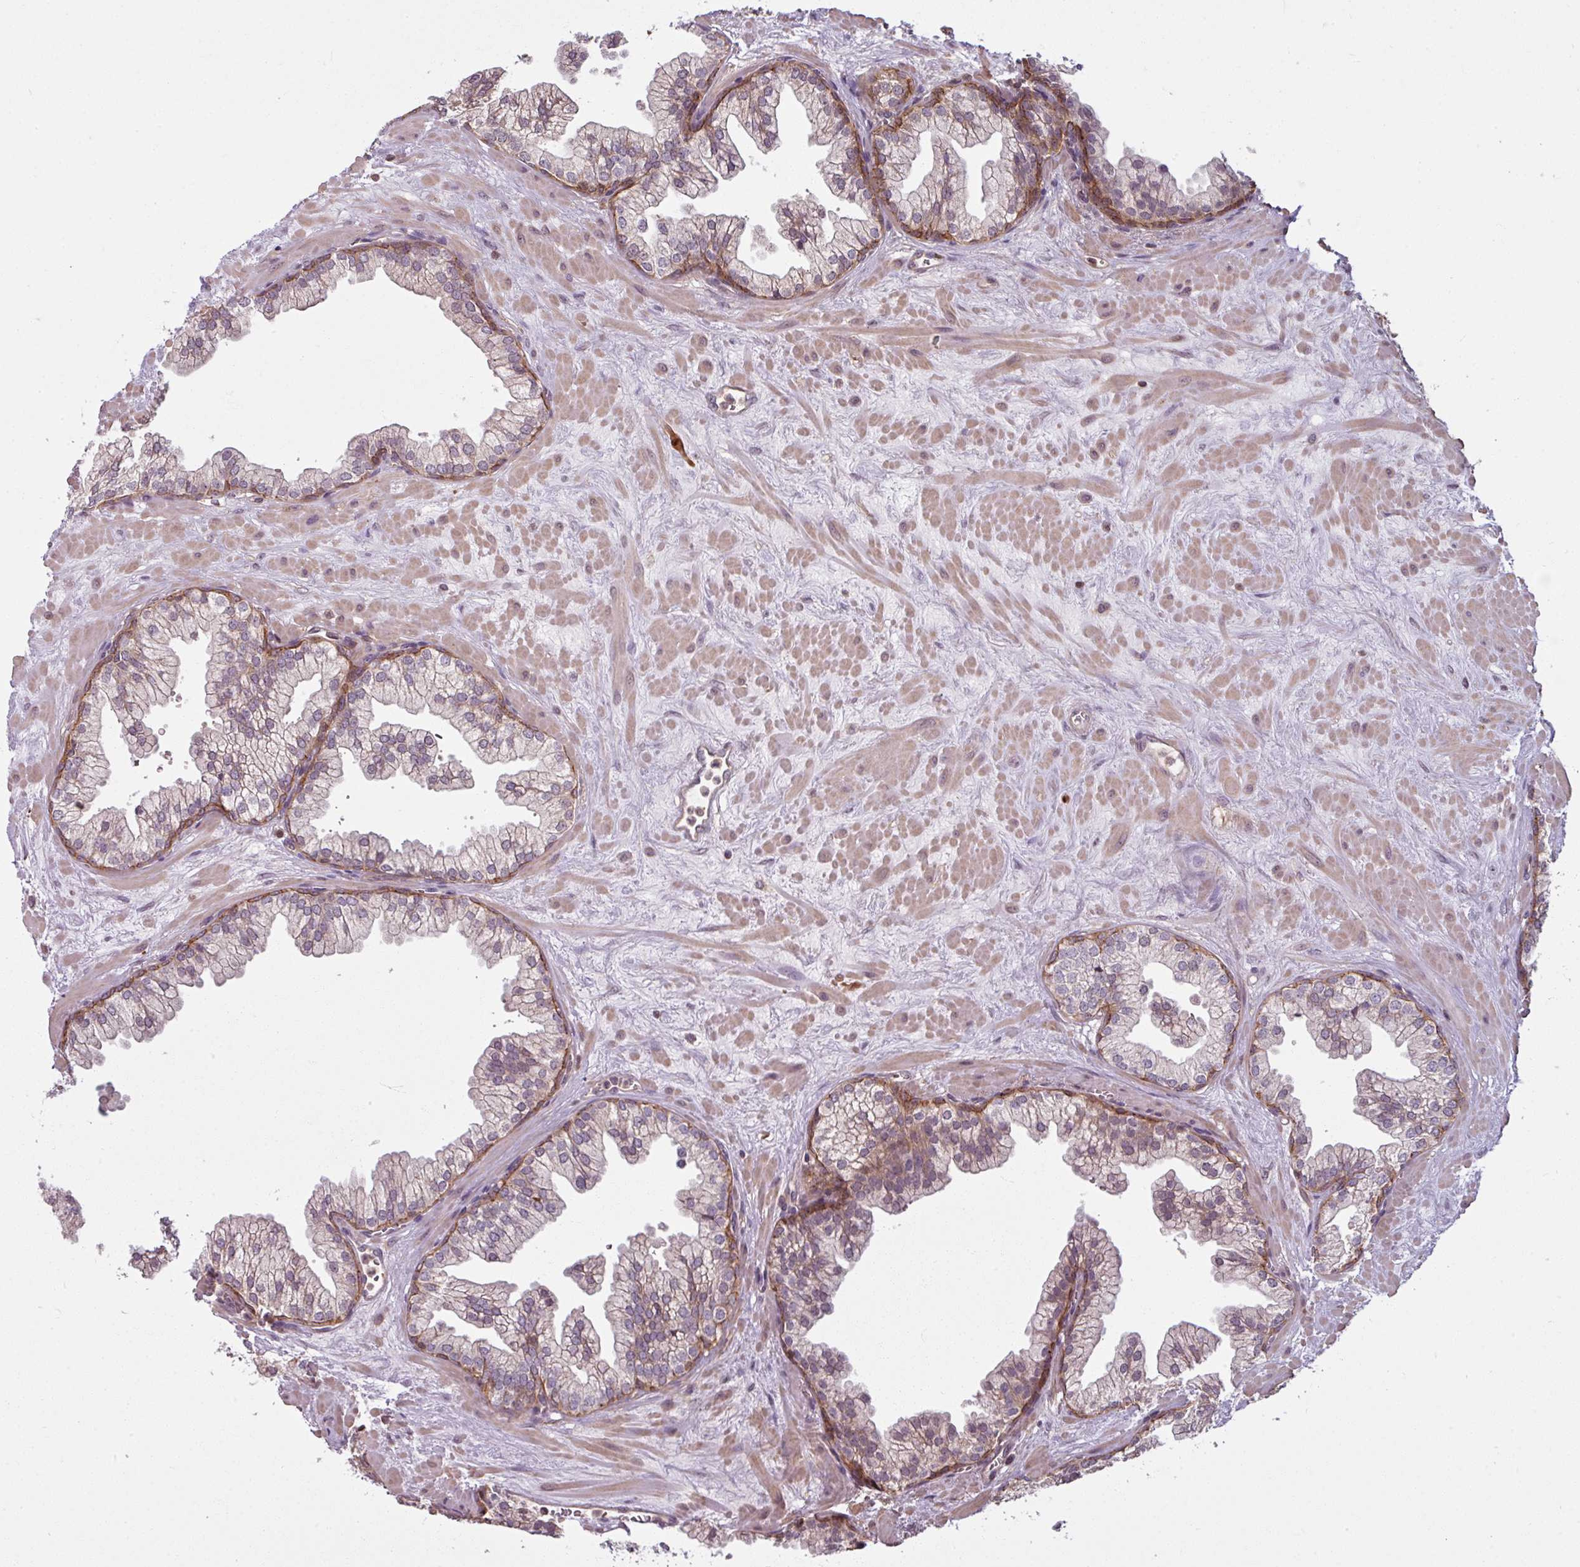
{"staining": {"intensity": "moderate", "quantity": "25%-75%", "location": "cytoplasmic/membranous"}, "tissue": "prostate", "cell_type": "Glandular cells", "image_type": "normal", "snomed": [{"axis": "morphology", "description": "Normal tissue, NOS"}, {"axis": "topography", "description": "Prostate"}, {"axis": "topography", "description": "Peripheral nerve tissue"}], "caption": "The photomicrograph shows a brown stain indicating the presence of a protein in the cytoplasmic/membranous of glandular cells in prostate. The staining was performed using DAB (3,3'-diaminobenzidine), with brown indicating positive protein expression. Nuclei are stained blue with hematoxylin.", "gene": "TUSC3", "patient": {"sex": "male", "age": 61}}